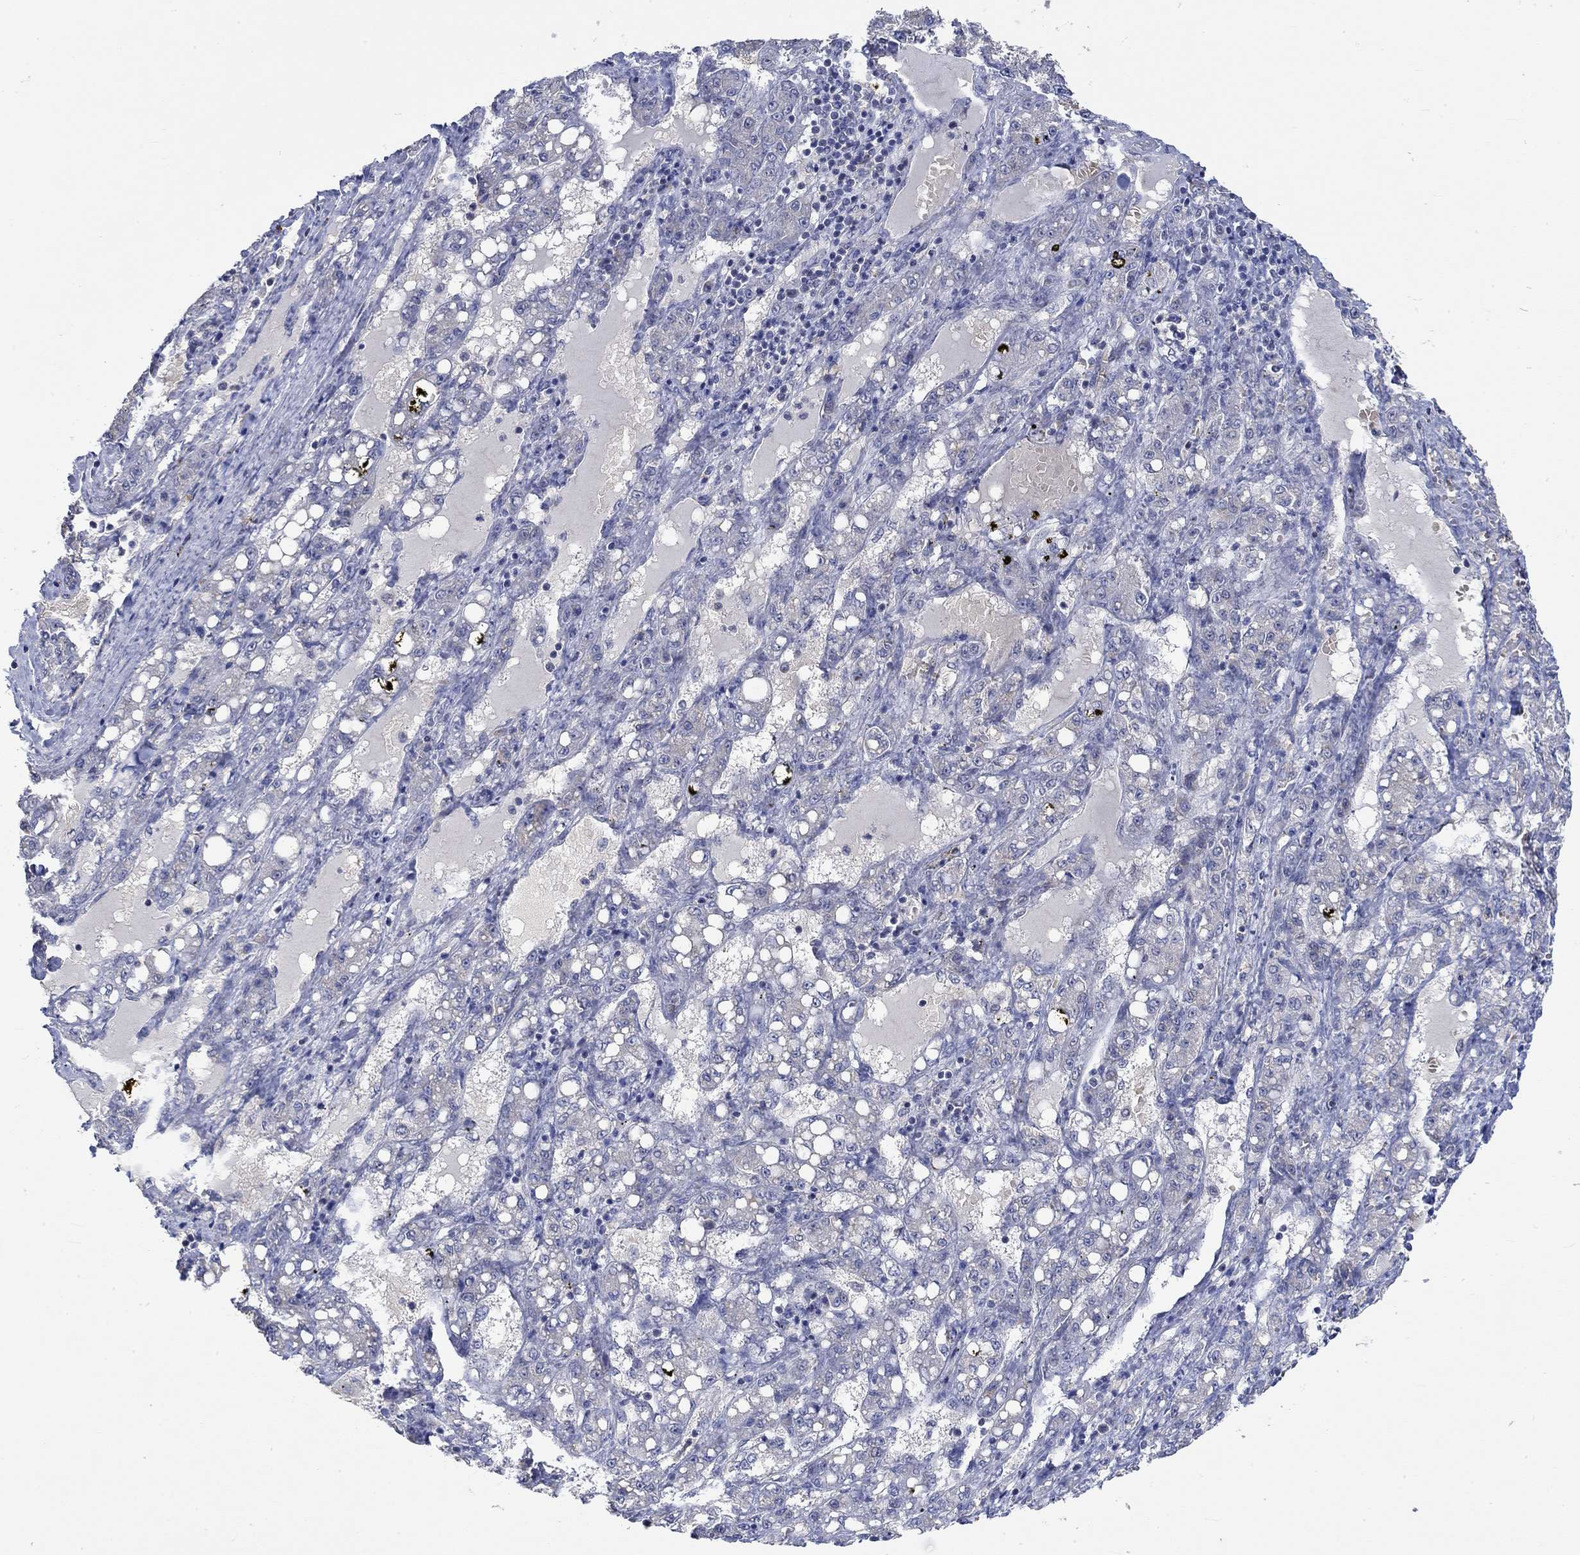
{"staining": {"intensity": "negative", "quantity": "none", "location": "none"}, "tissue": "liver cancer", "cell_type": "Tumor cells", "image_type": "cancer", "snomed": [{"axis": "morphology", "description": "Carcinoma, Hepatocellular, NOS"}, {"axis": "topography", "description": "Liver"}], "caption": "The micrograph shows no significant staining in tumor cells of liver cancer (hepatocellular carcinoma). Brightfield microscopy of immunohistochemistry (IHC) stained with DAB (3,3'-diaminobenzidine) (brown) and hematoxylin (blue), captured at high magnification.", "gene": "WASF1", "patient": {"sex": "female", "age": 65}}